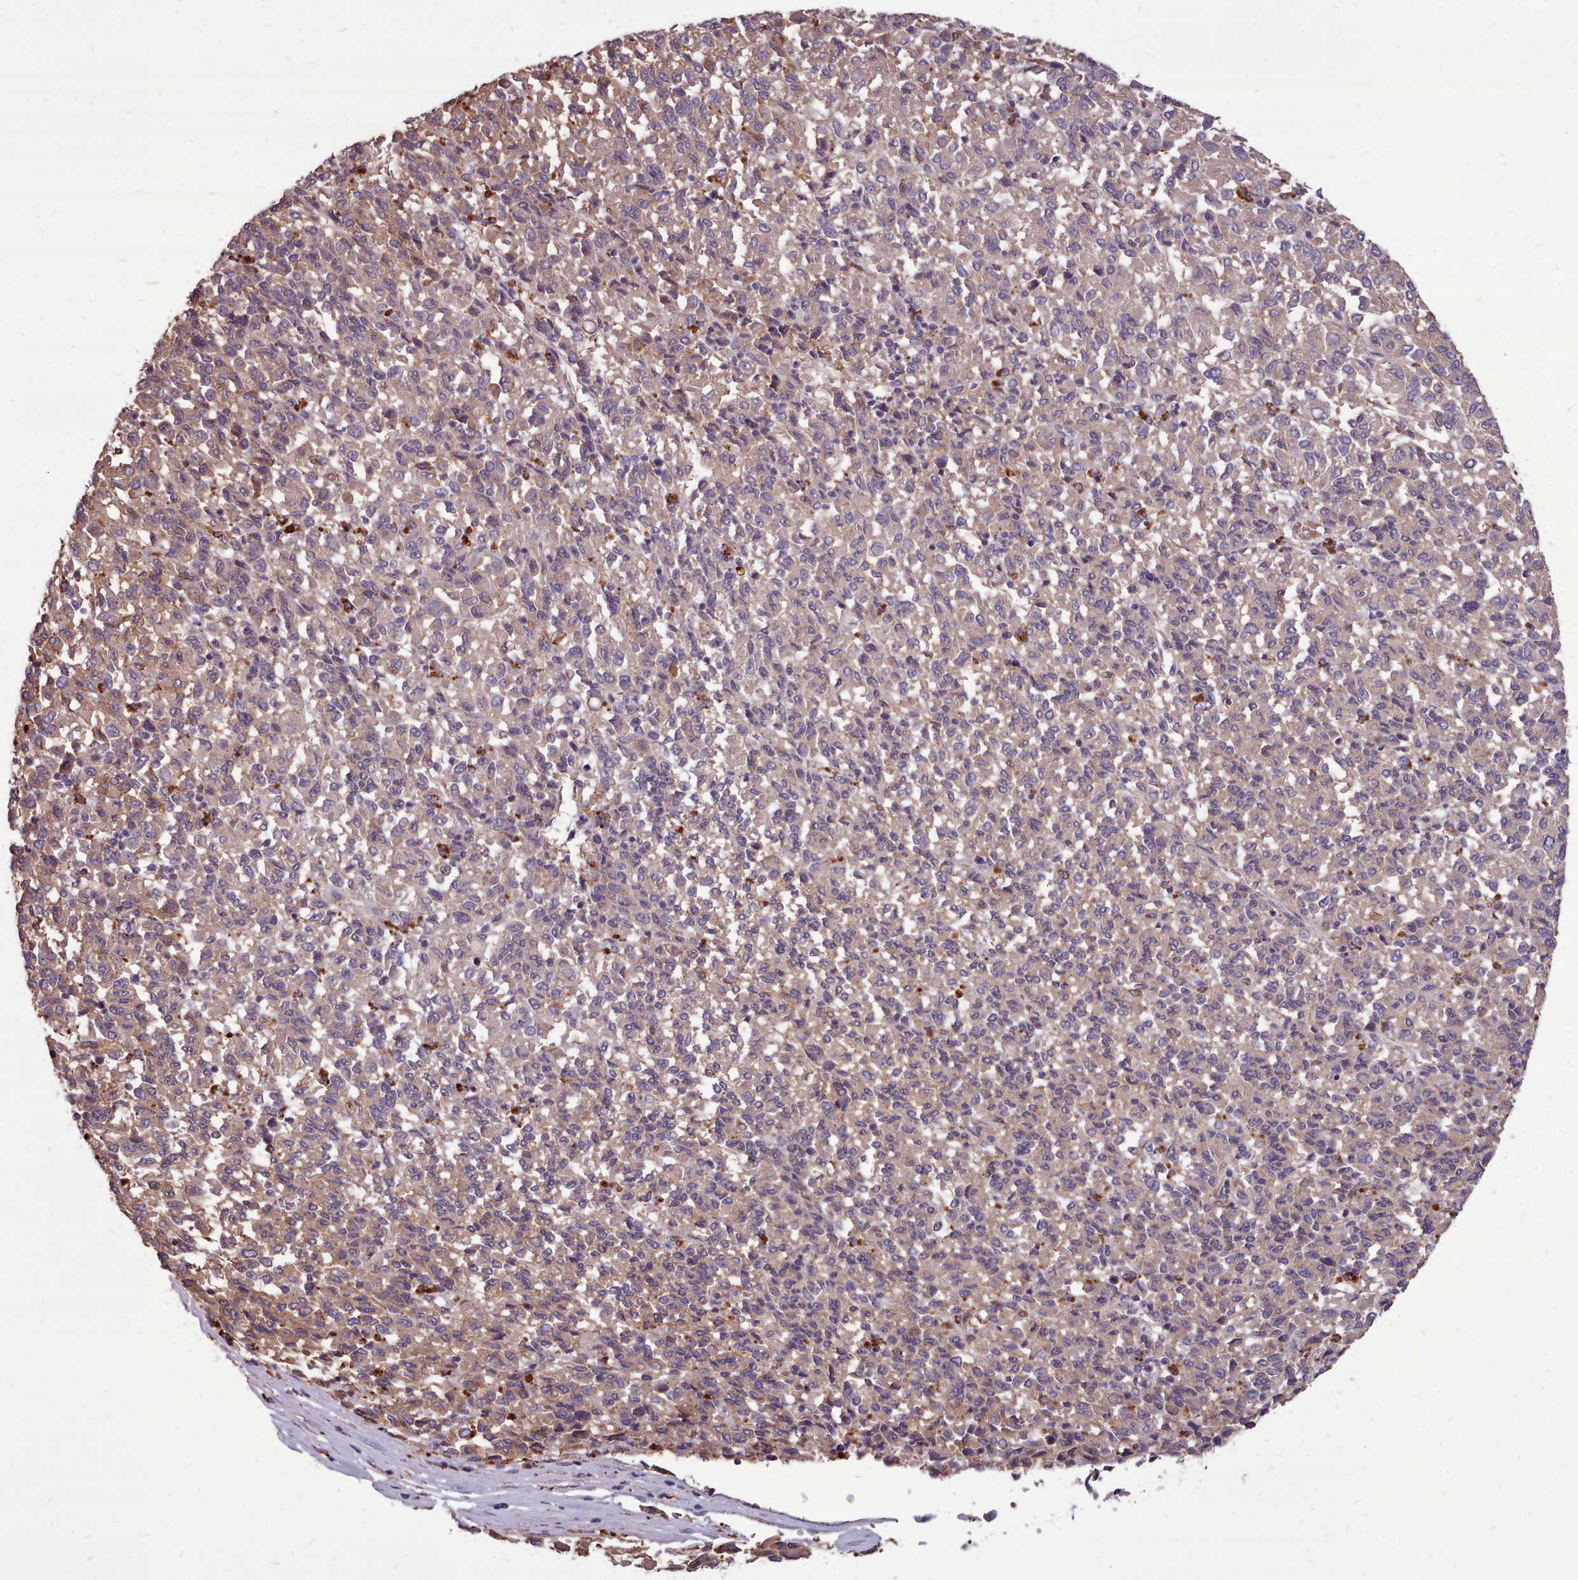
{"staining": {"intensity": "weak", "quantity": ">75%", "location": "cytoplasmic/membranous"}, "tissue": "melanoma", "cell_type": "Tumor cells", "image_type": "cancer", "snomed": [{"axis": "morphology", "description": "Malignant melanoma, Metastatic site"}, {"axis": "topography", "description": "Lung"}], "caption": "Melanoma was stained to show a protein in brown. There is low levels of weak cytoplasmic/membranous staining in about >75% of tumor cells. (DAB = brown stain, brightfield microscopy at high magnification).", "gene": "PACSIN3", "patient": {"sex": "male", "age": 64}}